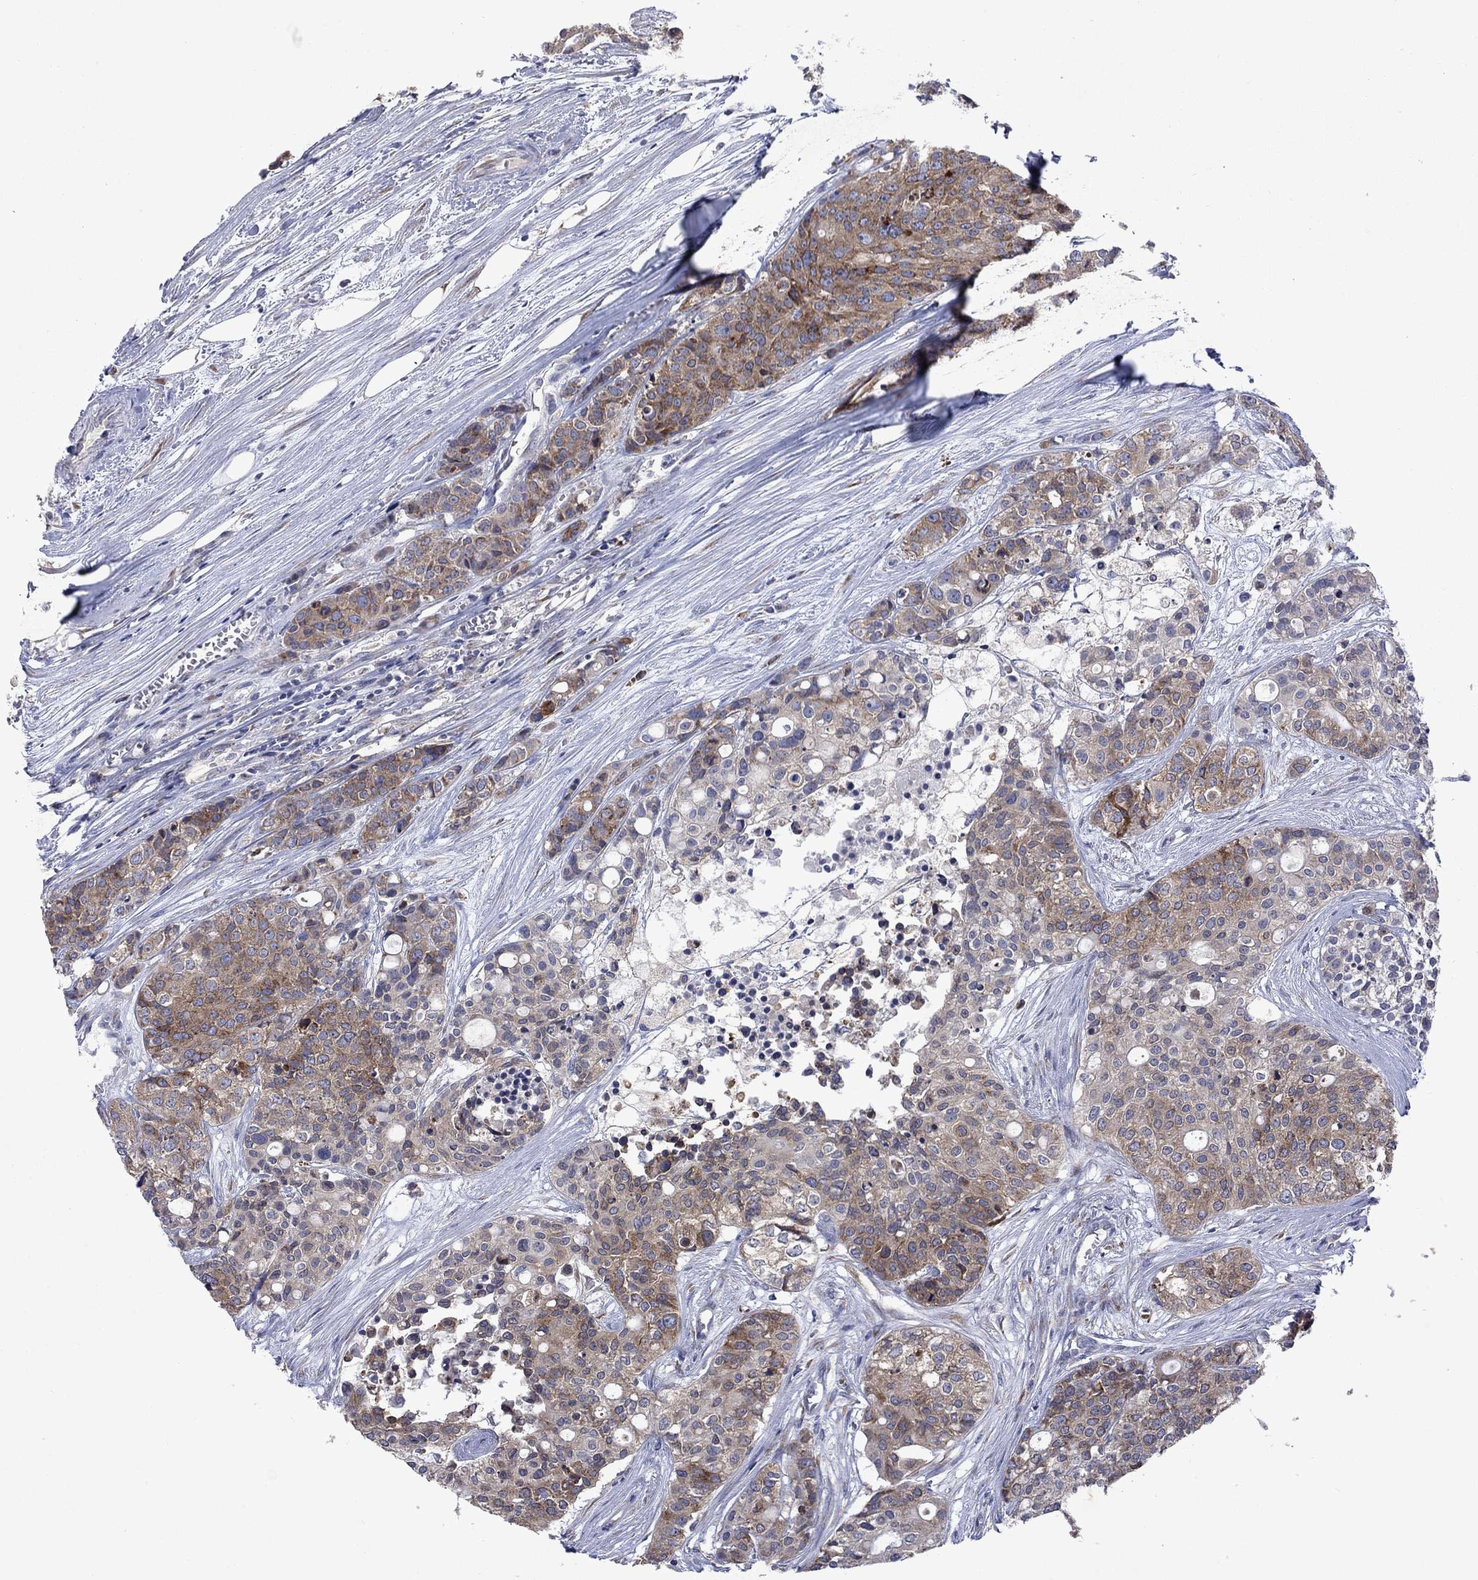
{"staining": {"intensity": "moderate", "quantity": ">75%", "location": "cytoplasmic/membranous"}, "tissue": "carcinoid", "cell_type": "Tumor cells", "image_type": "cancer", "snomed": [{"axis": "morphology", "description": "Carcinoid, malignant, NOS"}, {"axis": "topography", "description": "Colon"}], "caption": "Immunohistochemistry (IHC) (DAB (3,3'-diaminobenzidine)) staining of malignant carcinoid displays moderate cytoplasmic/membranous protein positivity in about >75% of tumor cells. (Brightfield microscopy of DAB IHC at high magnification).", "gene": "TMEM97", "patient": {"sex": "male", "age": 81}}